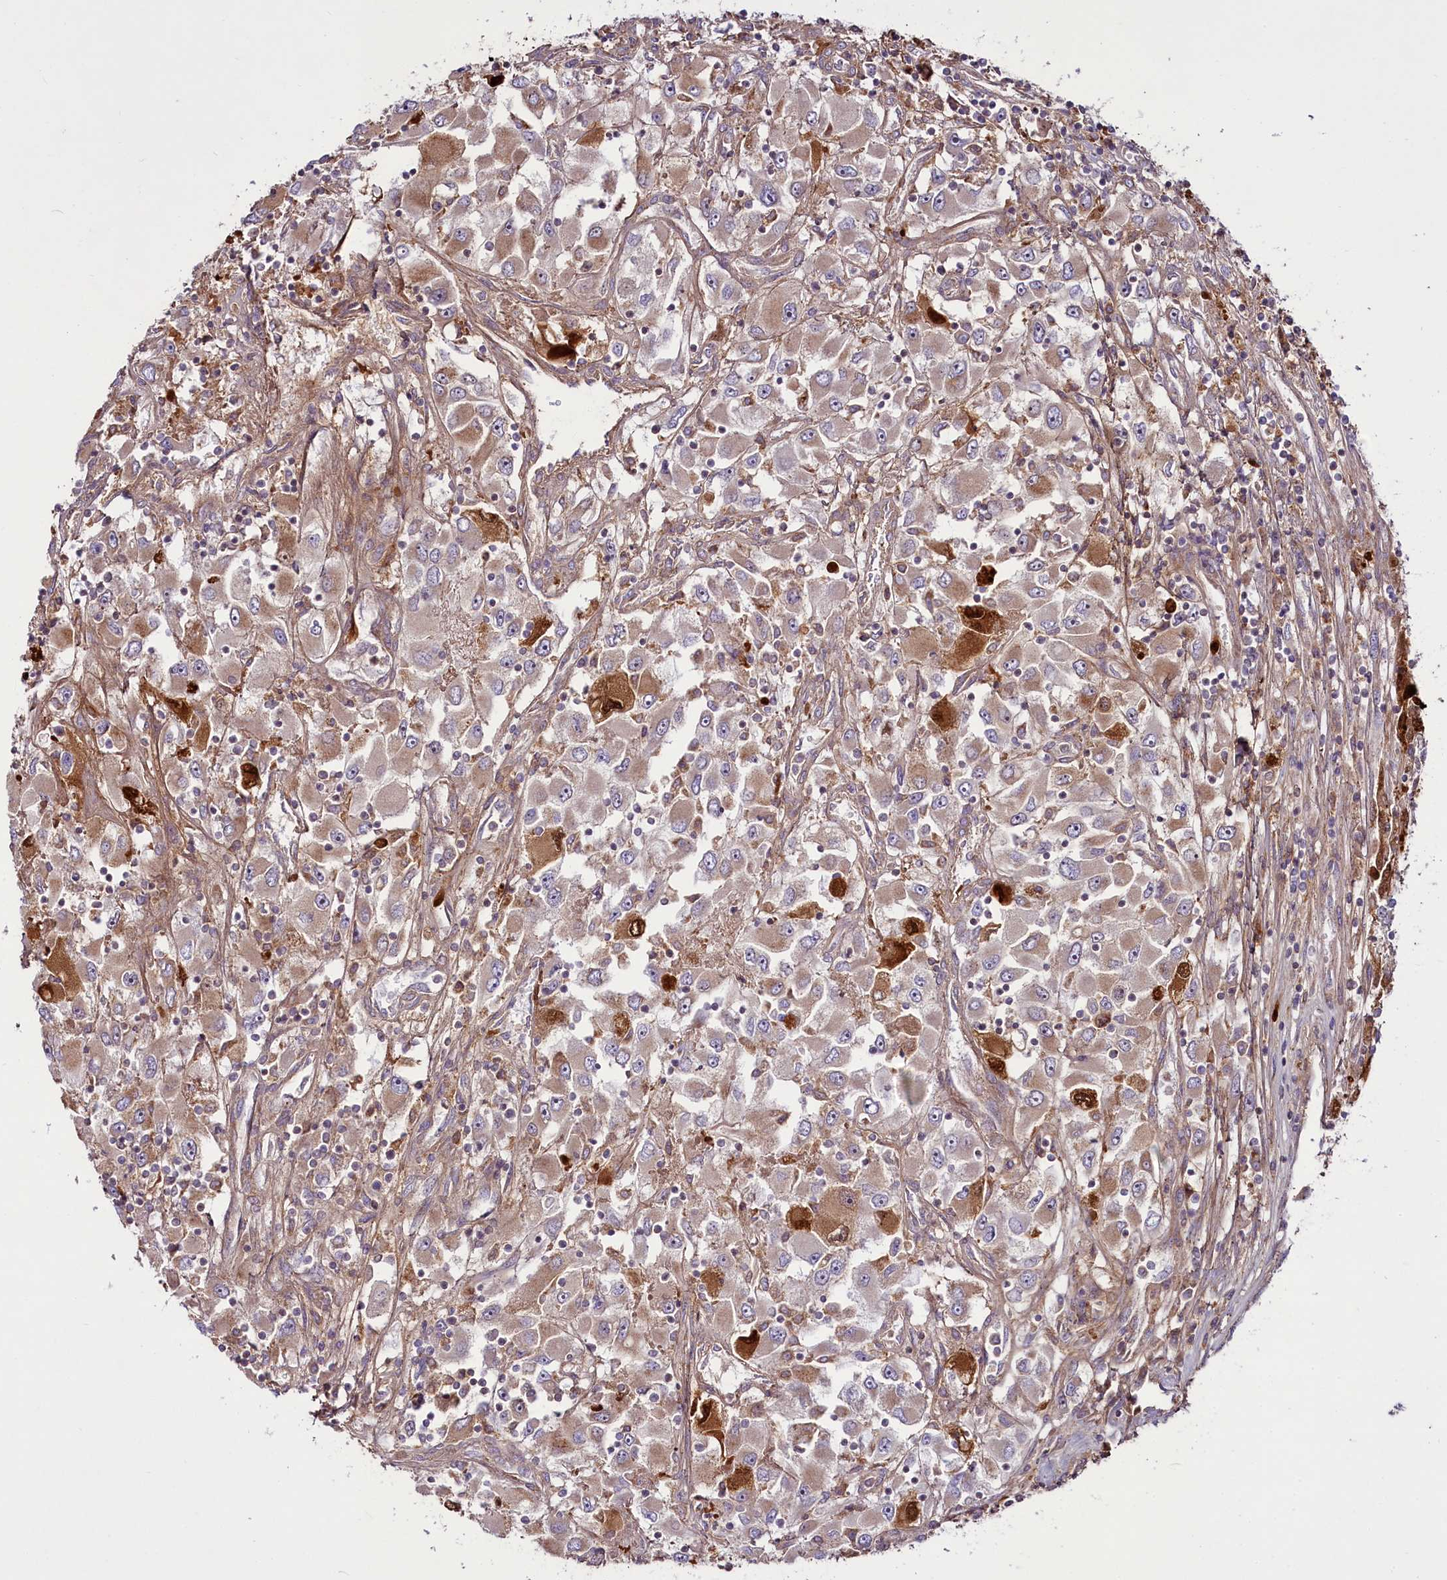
{"staining": {"intensity": "weak", "quantity": ">75%", "location": "cytoplasmic/membranous"}, "tissue": "renal cancer", "cell_type": "Tumor cells", "image_type": "cancer", "snomed": [{"axis": "morphology", "description": "Adenocarcinoma, NOS"}, {"axis": "topography", "description": "Kidney"}], "caption": "Protein staining of renal adenocarcinoma tissue exhibits weak cytoplasmic/membranous positivity in approximately >75% of tumor cells. (brown staining indicates protein expression, while blue staining denotes nuclei).", "gene": "RSBN1", "patient": {"sex": "female", "age": 52}}